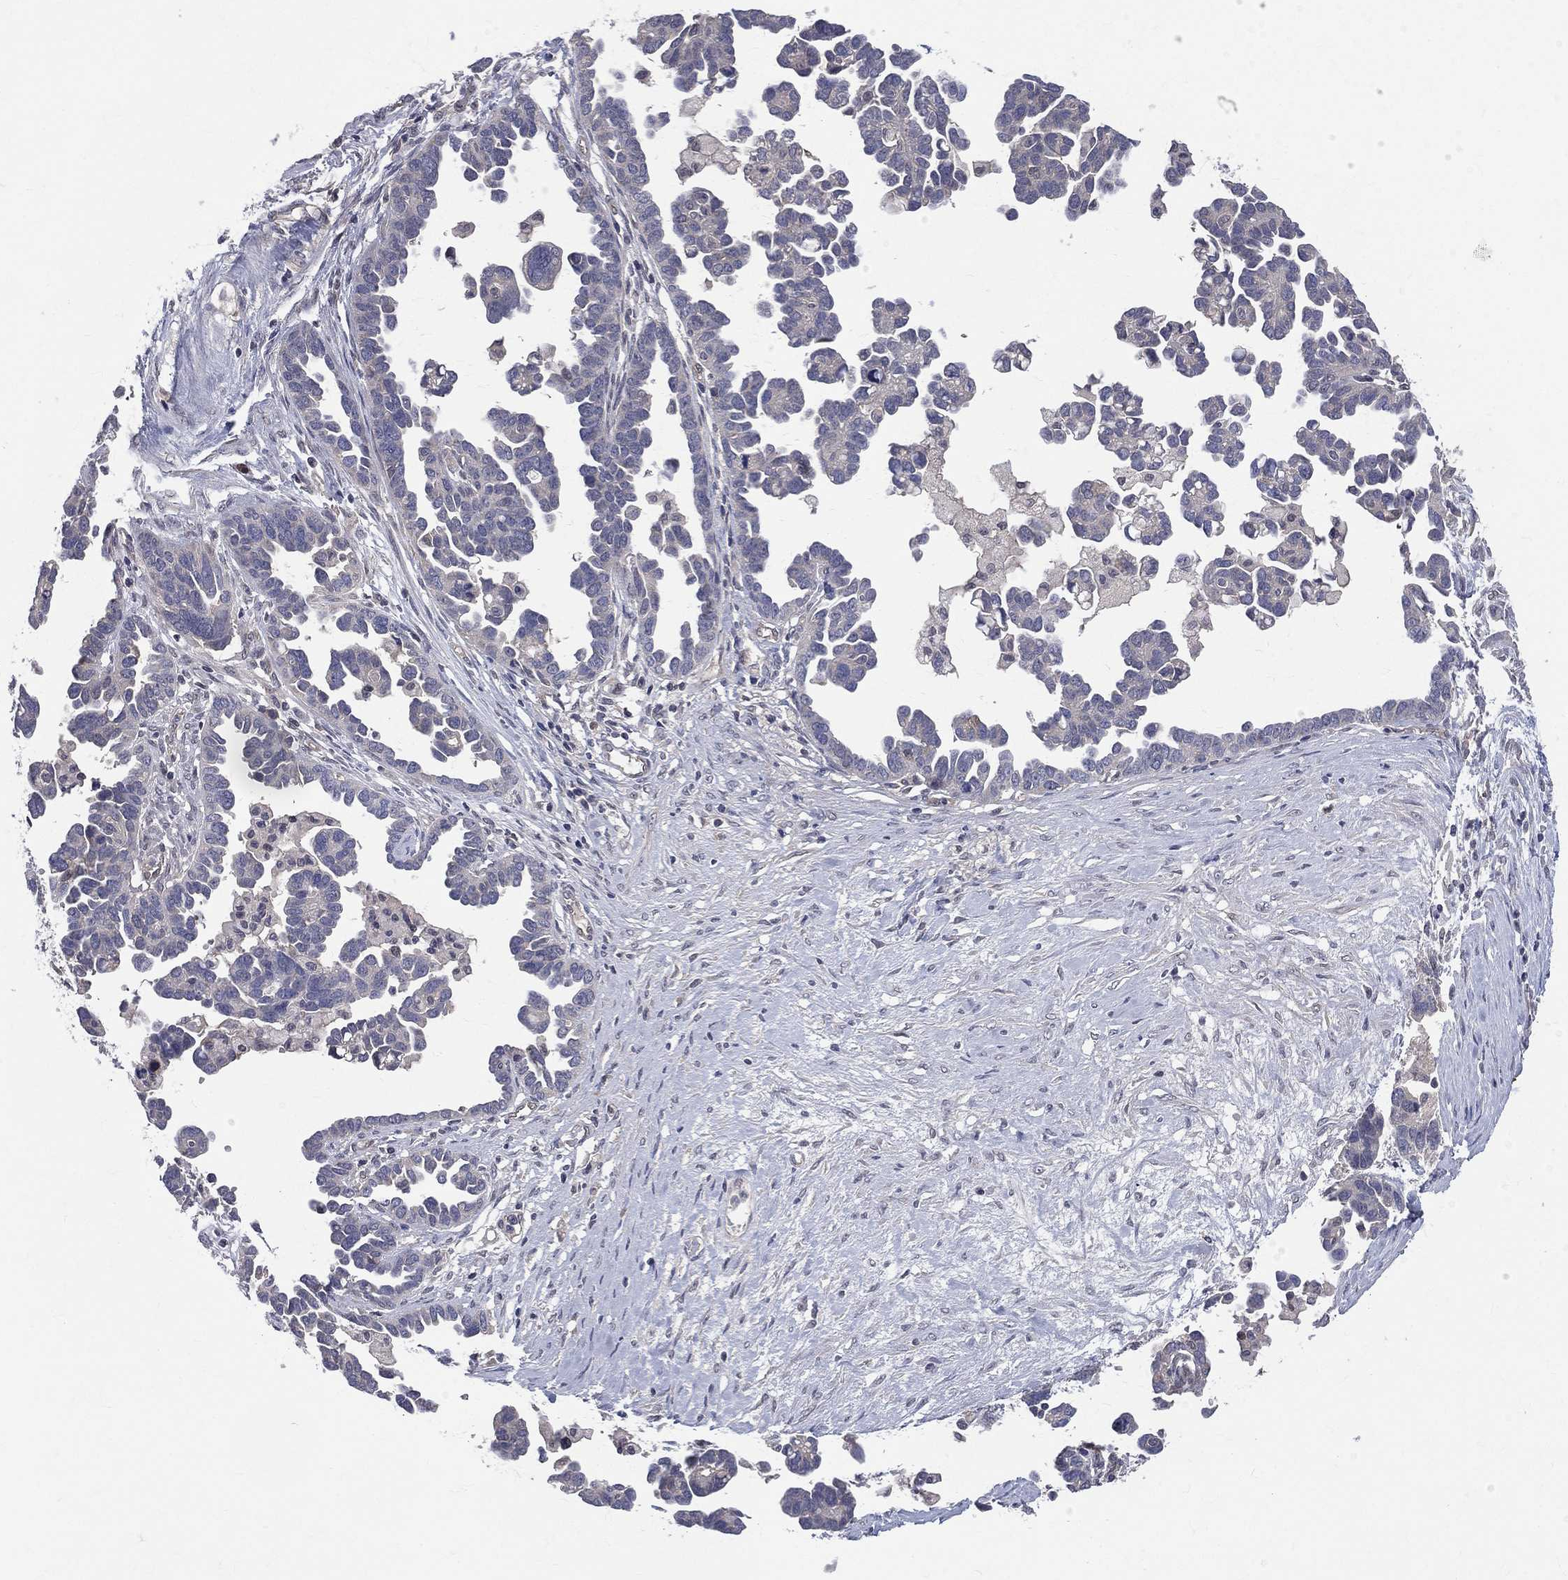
{"staining": {"intensity": "negative", "quantity": "none", "location": "none"}, "tissue": "ovarian cancer", "cell_type": "Tumor cells", "image_type": "cancer", "snomed": [{"axis": "morphology", "description": "Cystadenocarcinoma, serous, NOS"}, {"axis": "topography", "description": "Ovary"}], "caption": "Immunohistochemistry micrograph of neoplastic tissue: ovarian cancer (serous cystadenocarcinoma) stained with DAB (3,3'-diaminobenzidine) shows no significant protein staining in tumor cells. (Brightfield microscopy of DAB (3,3'-diaminobenzidine) IHC at high magnification).", "gene": "DLG4", "patient": {"sex": "female", "age": 54}}